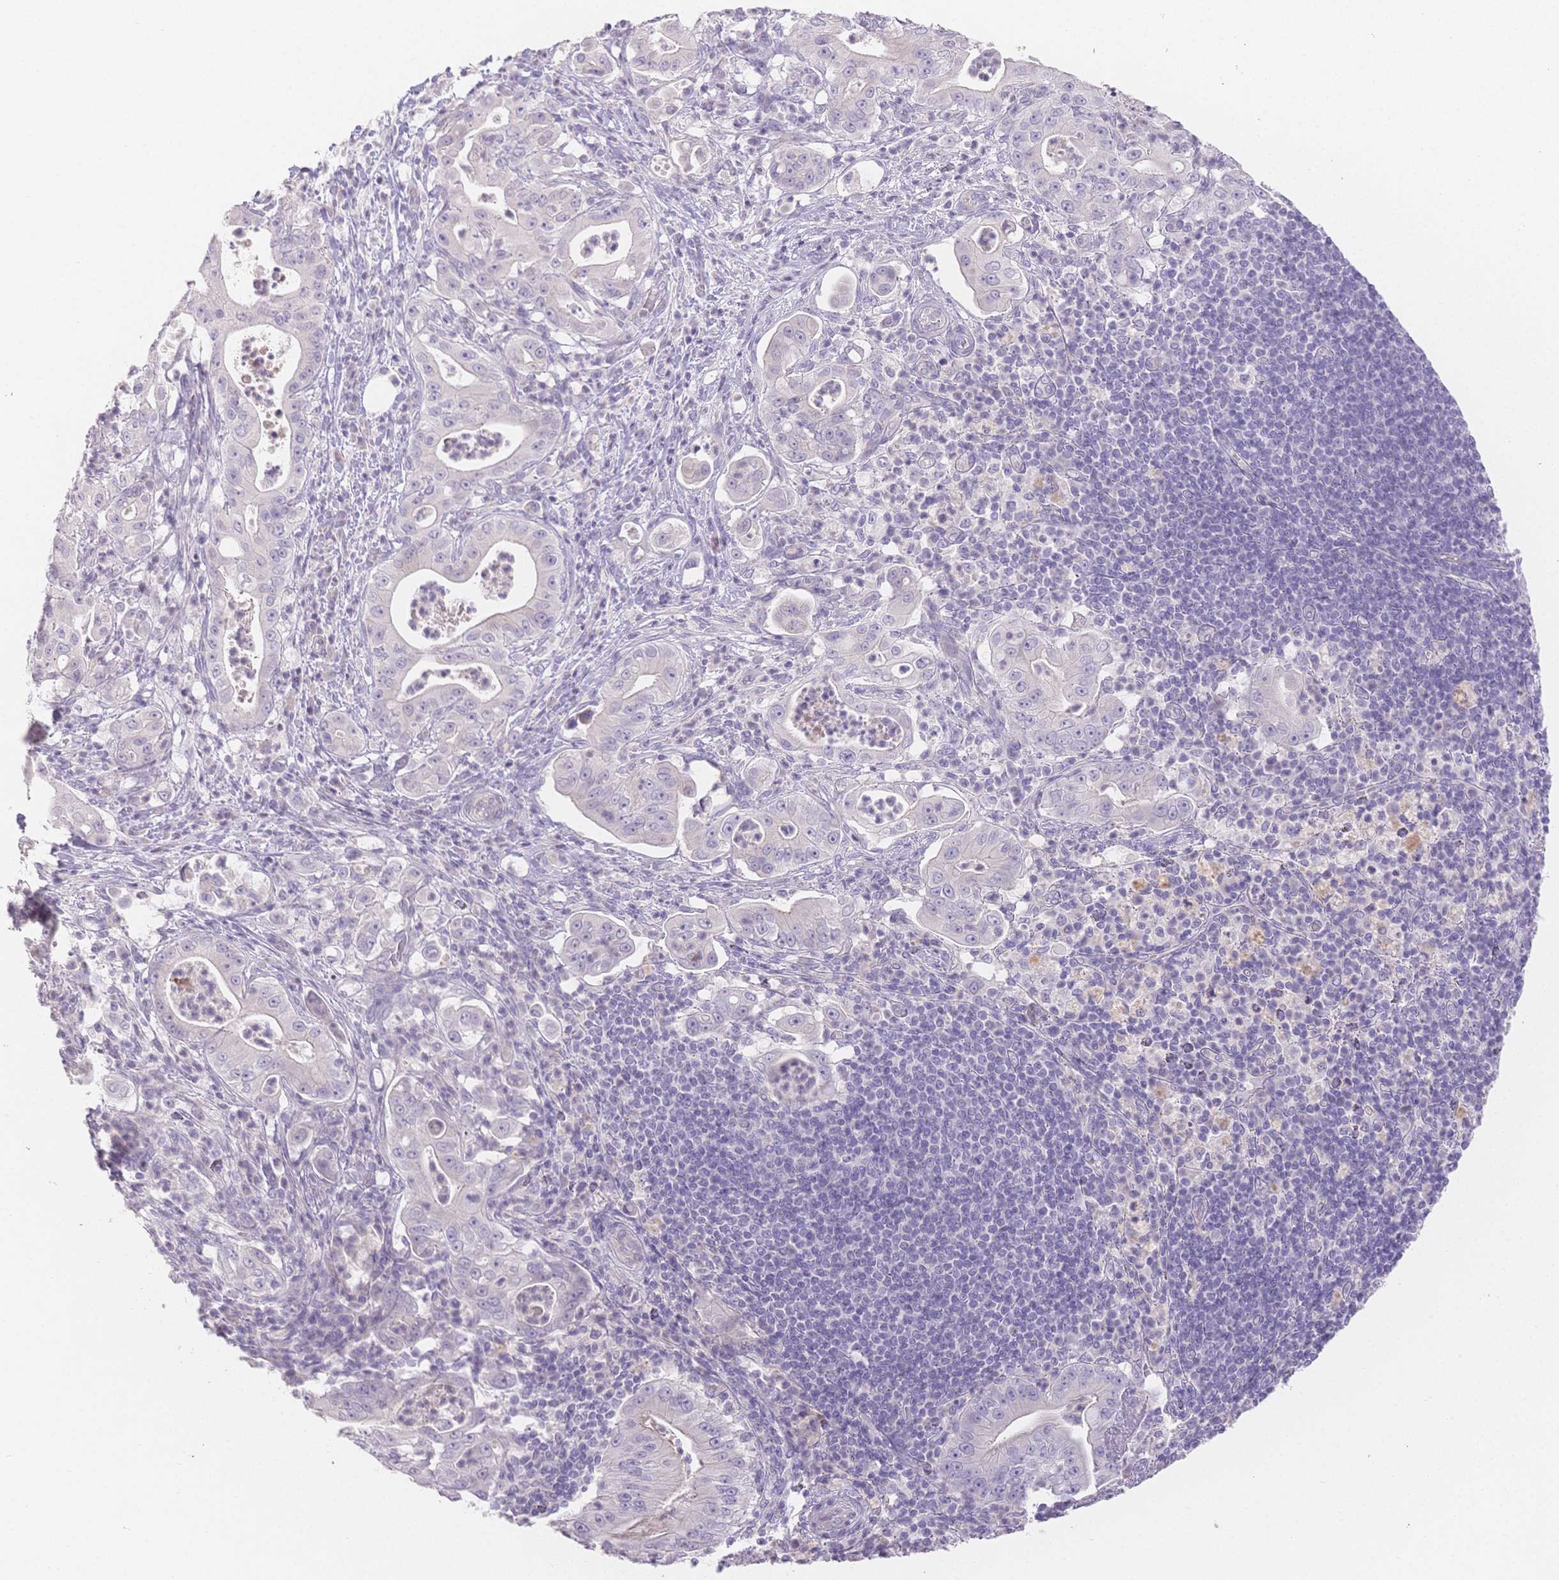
{"staining": {"intensity": "negative", "quantity": "none", "location": "none"}, "tissue": "pancreatic cancer", "cell_type": "Tumor cells", "image_type": "cancer", "snomed": [{"axis": "morphology", "description": "Adenocarcinoma, NOS"}, {"axis": "topography", "description": "Pancreas"}], "caption": "The histopathology image reveals no significant expression in tumor cells of adenocarcinoma (pancreatic). (DAB IHC, high magnification).", "gene": "SUV39H2", "patient": {"sex": "male", "age": 71}}